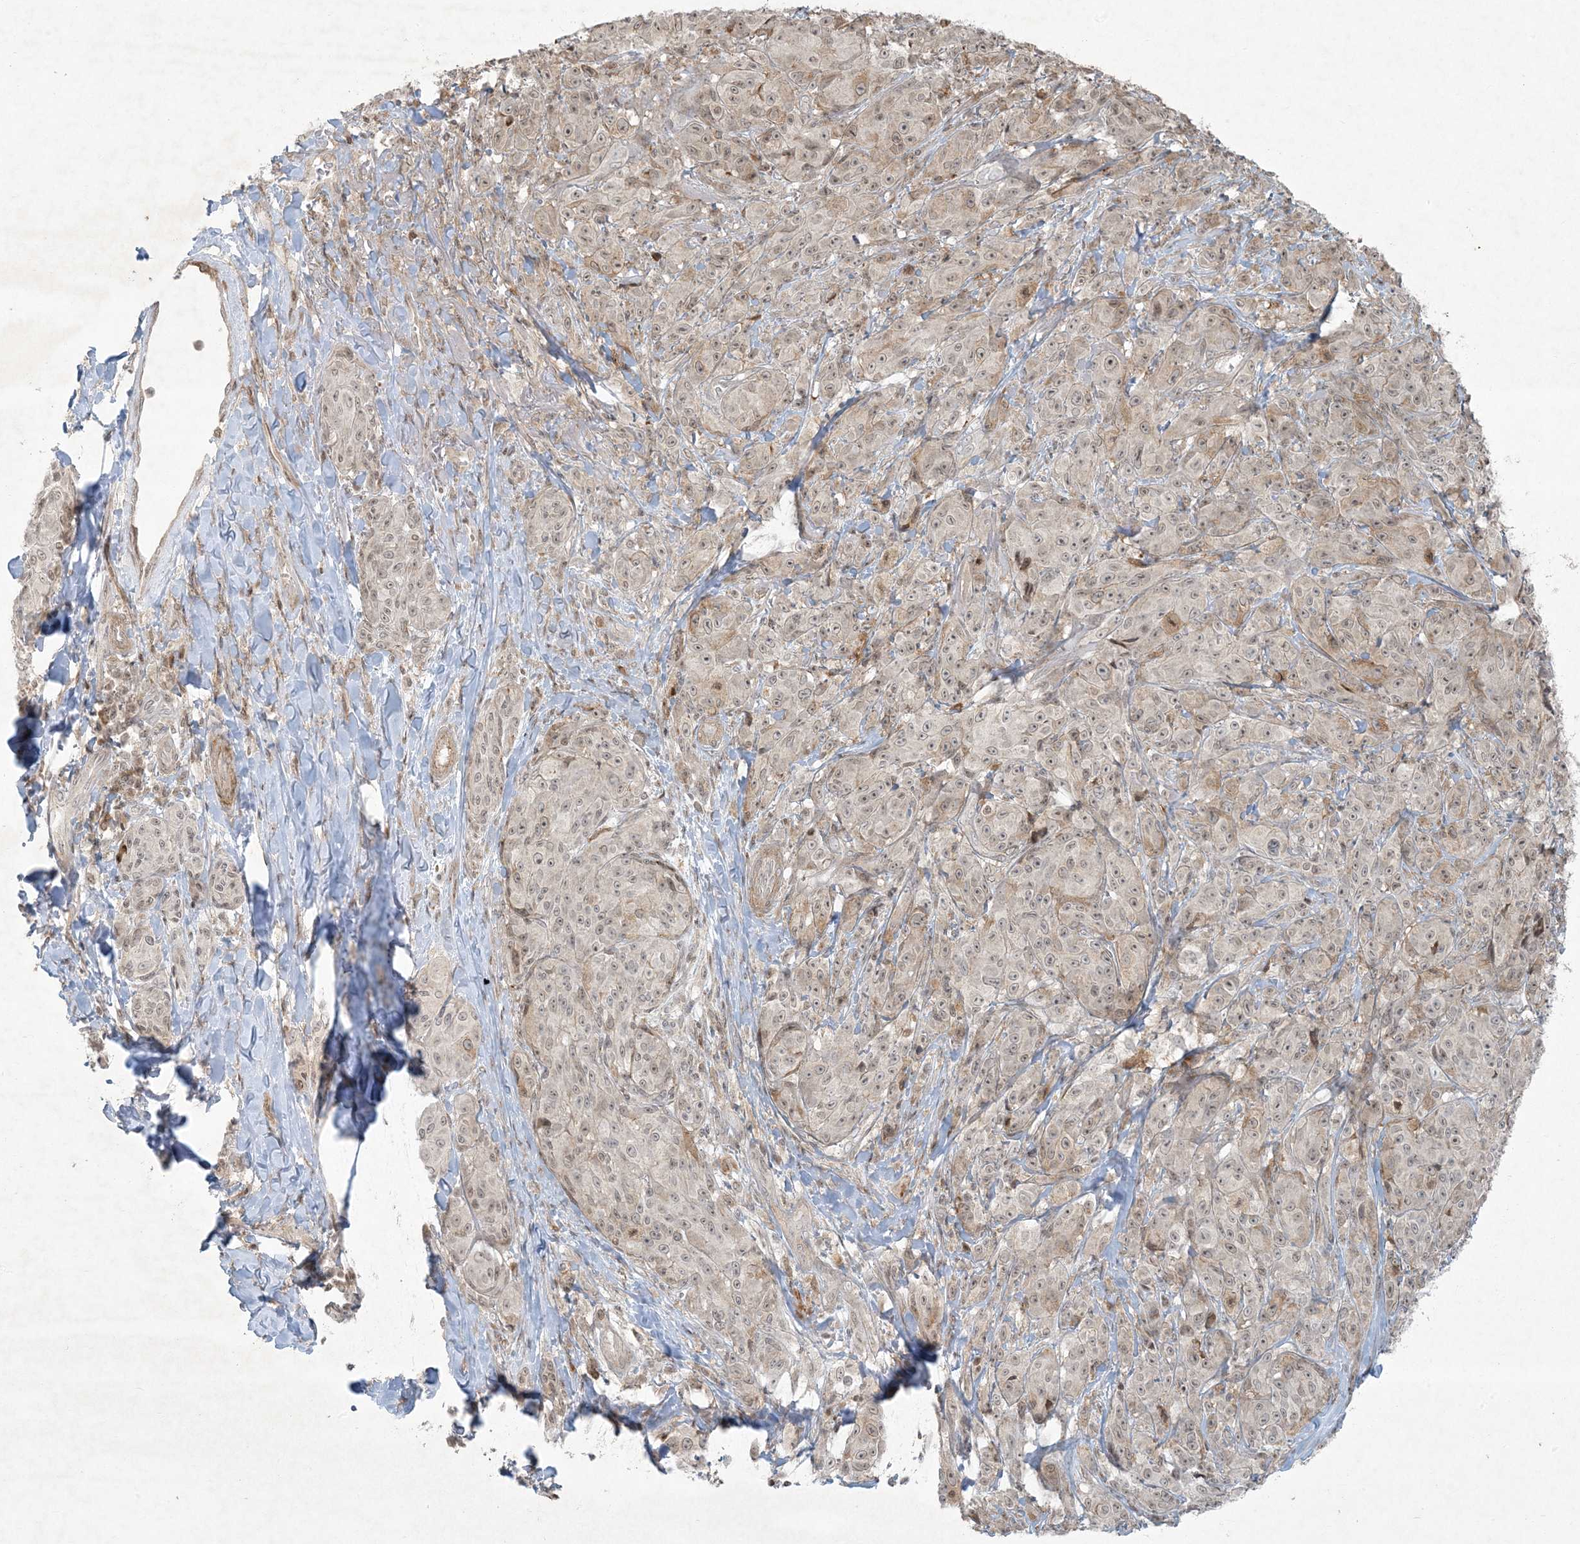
{"staining": {"intensity": "weak", "quantity": "<25%", "location": "nuclear"}, "tissue": "melanoma", "cell_type": "Tumor cells", "image_type": "cancer", "snomed": [{"axis": "morphology", "description": "Malignant melanoma, NOS"}, {"axis": "topography", "description": "Skin"}], "caption": "IHC of melanoma shows no expression in tumor cells. (DAB IHC visualized using brightfield microscopy, high magnification).", "gene": "ZNF263", "patient": {"sex": "male", "age": 73}}